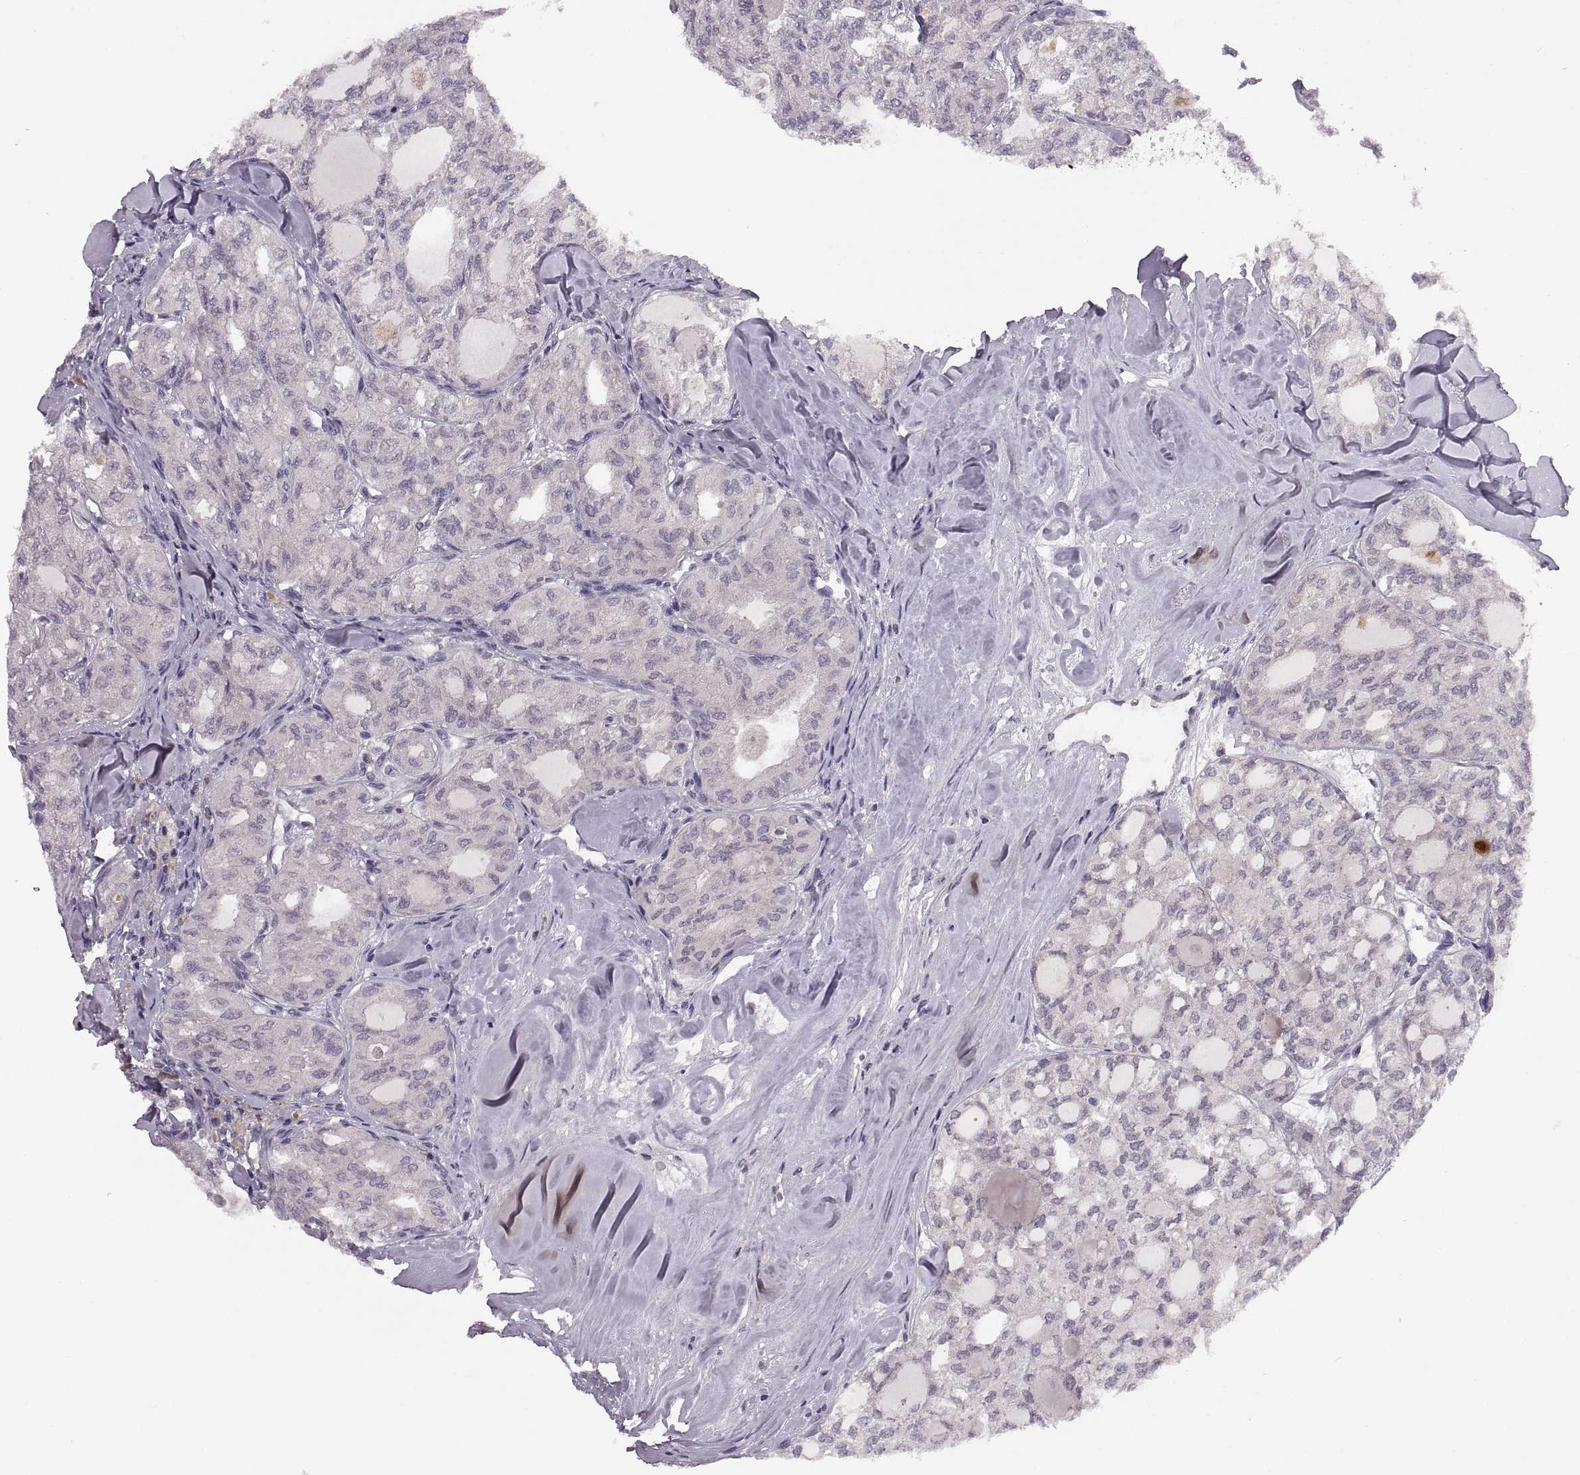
{"staining": {"intensity": "negative", "quantity": "none", "location": "none"}, "tissue": "thyroid cancer", "cell_type": "Tumor cells", "image_type": "cancer", "snomed": [{"axis": "morphology", "description": "Follicular adenoma carcinoma, NOS"}, {"axis": "topography", "description": "Thyroid gland"}], "caption": "Thyroid cancer was stained to show a protein in brown. There is no significant positivity in tumor cells.", "gene": "ADH6", "patient": {"sex": "male", "age": 75}}